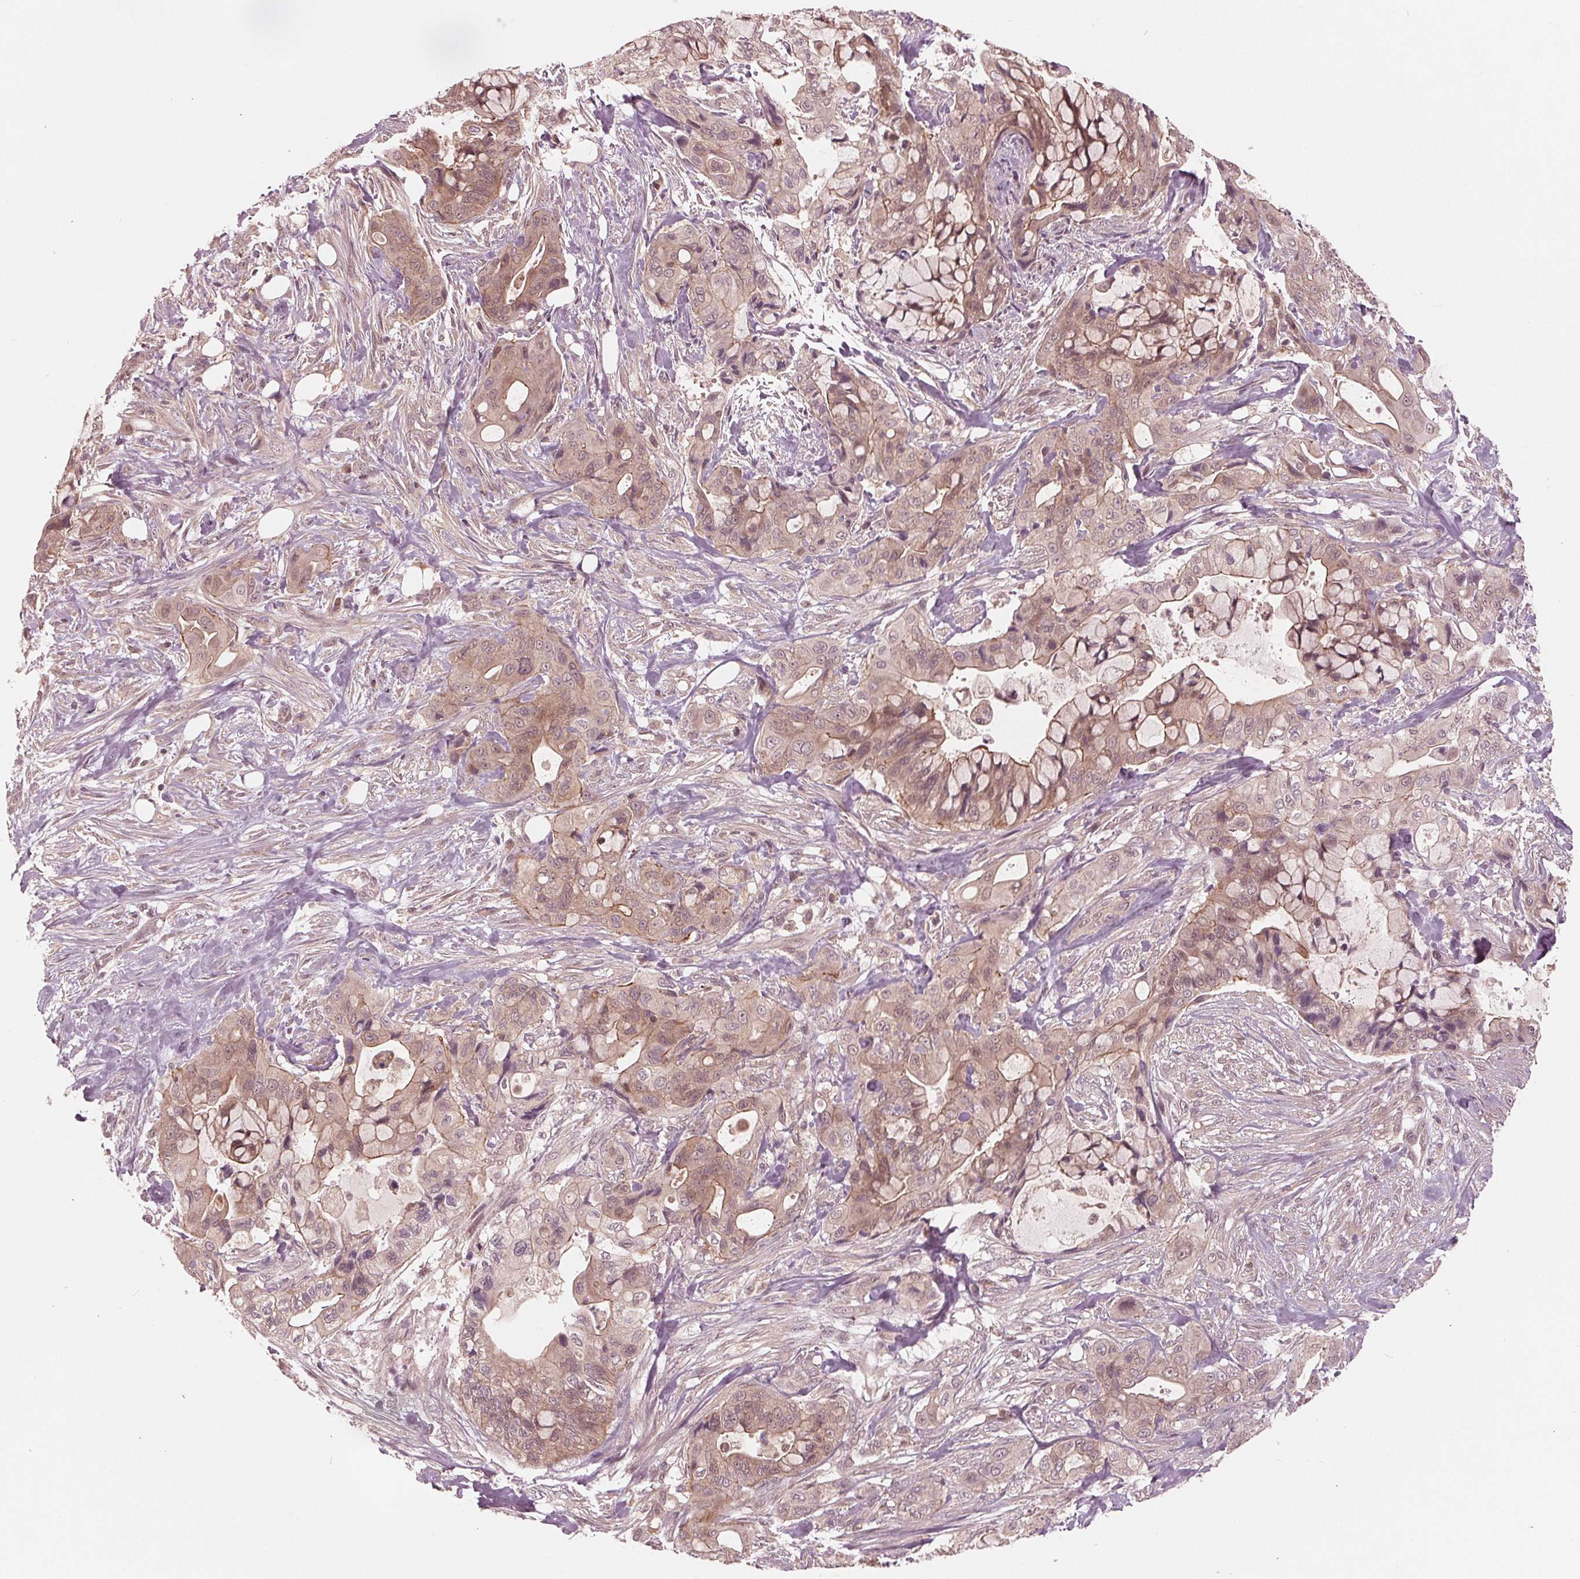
{"staining": {"intensity": "weak", "quantity": ">75%", "location": "cytoplasmic/membranous"}, "tissue": "pancreatic cancer", "cell_type": "Tumor cells", "image_type": "cancer", "snomed": [{"axis": "morphology", "description": "Adenocarcinoma, NOS"}, {"axis": "topography", "description": "Pancreas"}], "caption": "Pancreatic adenocarcinoma stained with a brown dye demonstrates weak cytoplasmic/membranous positive expression in about >75% of tumor cells.", "gene": "UBALD1", "patient": {"sex": "male", "age": 71}}